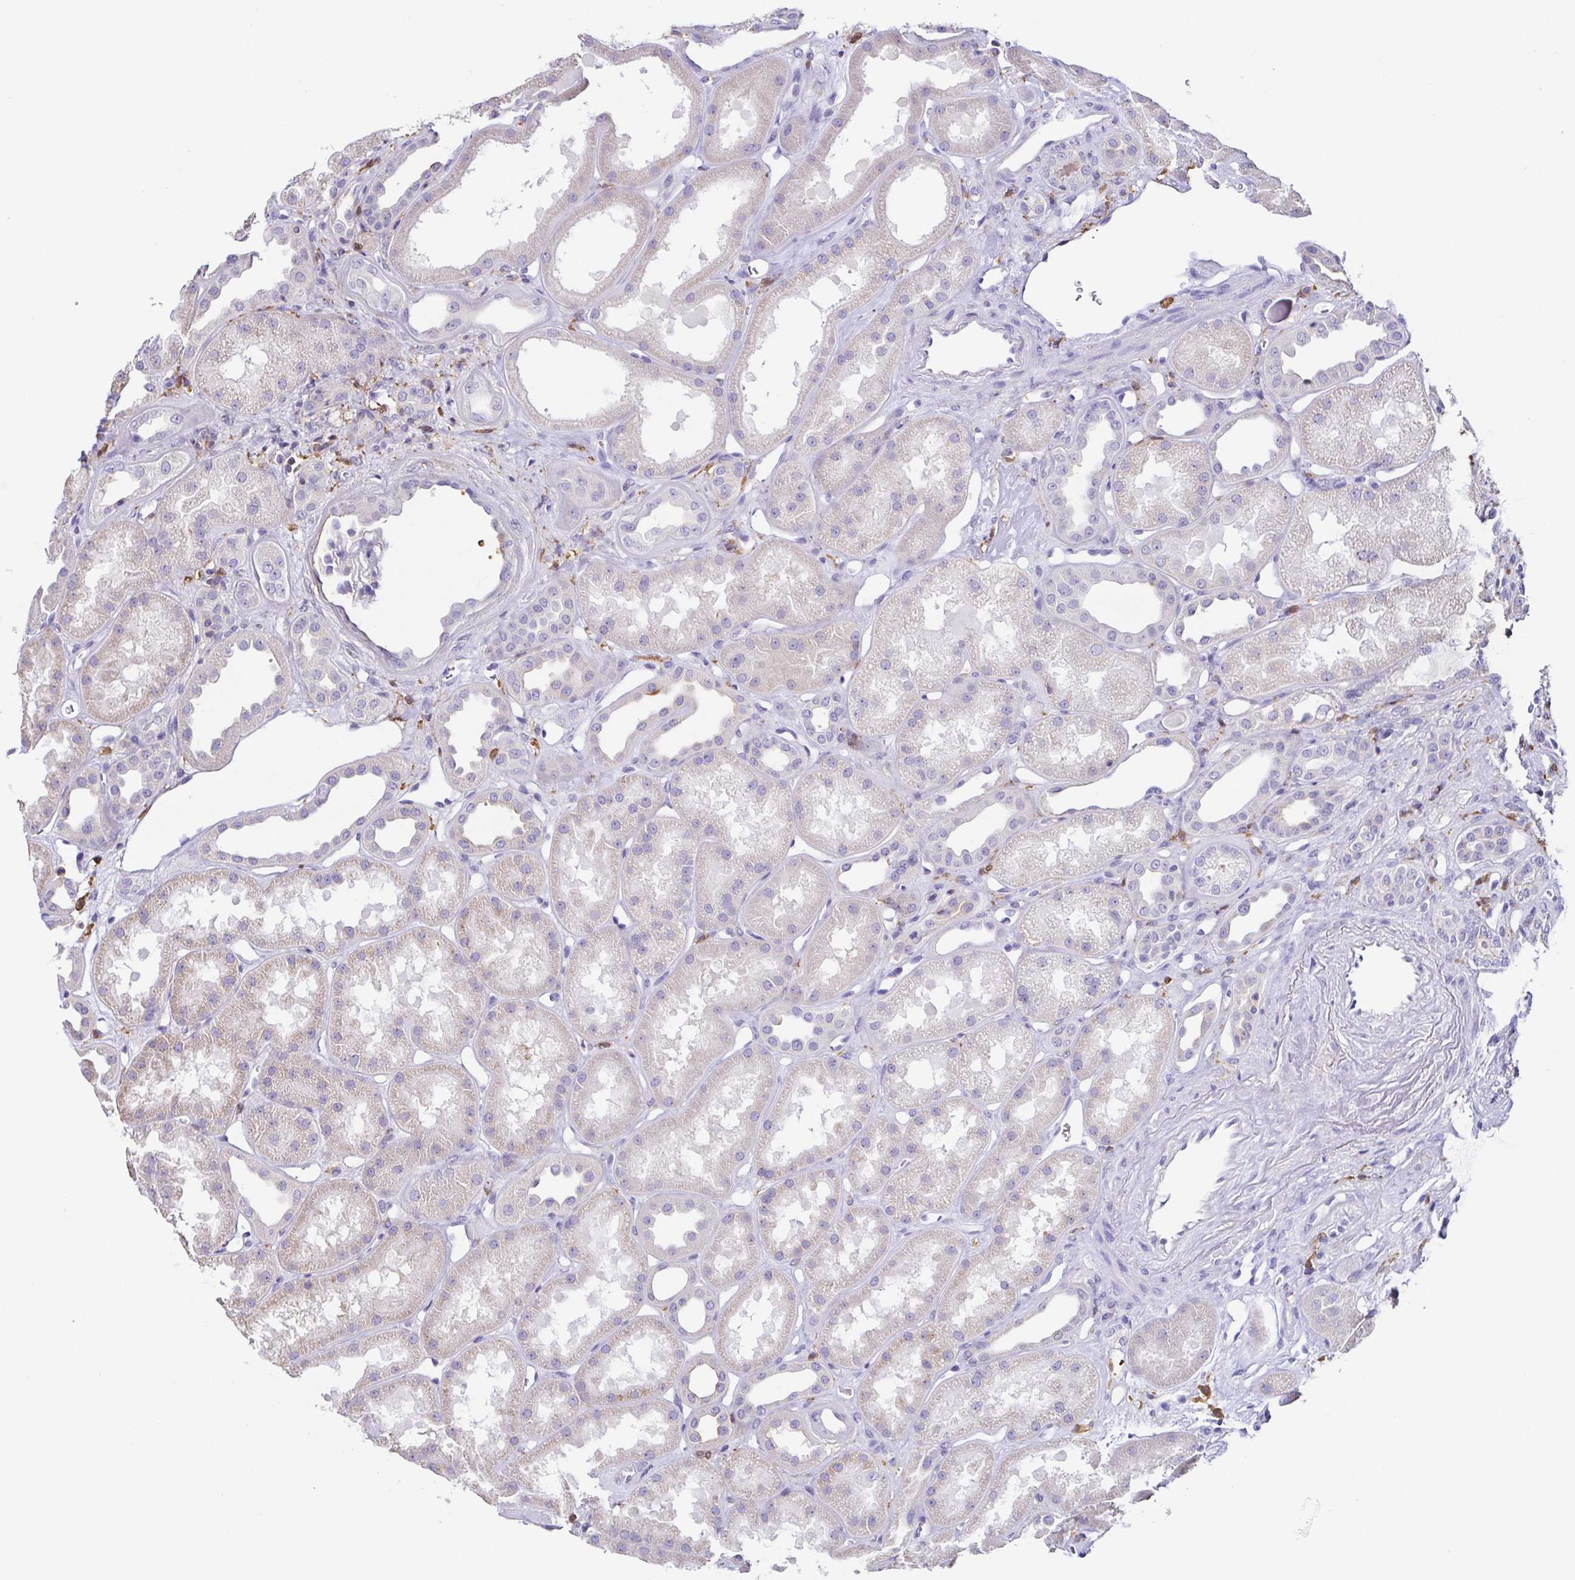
{"staining": {"intensity": "negative", "quantity": "none", "location": "none"}, "tissue": "kidney", "cell_type": "Cells in glomeruli", "image_type": "normal", "snomed": [{"axis": "morphology", "description": "Normal tissue, NOS"}, {"axis": "topography", "description": "Kidney"}], "caption": "Kidney stained for a protein using IHC displays no positivity cells in glomeruli.", "gene": "ANXA10", "patient": {"sex": "male", "age": 61}}